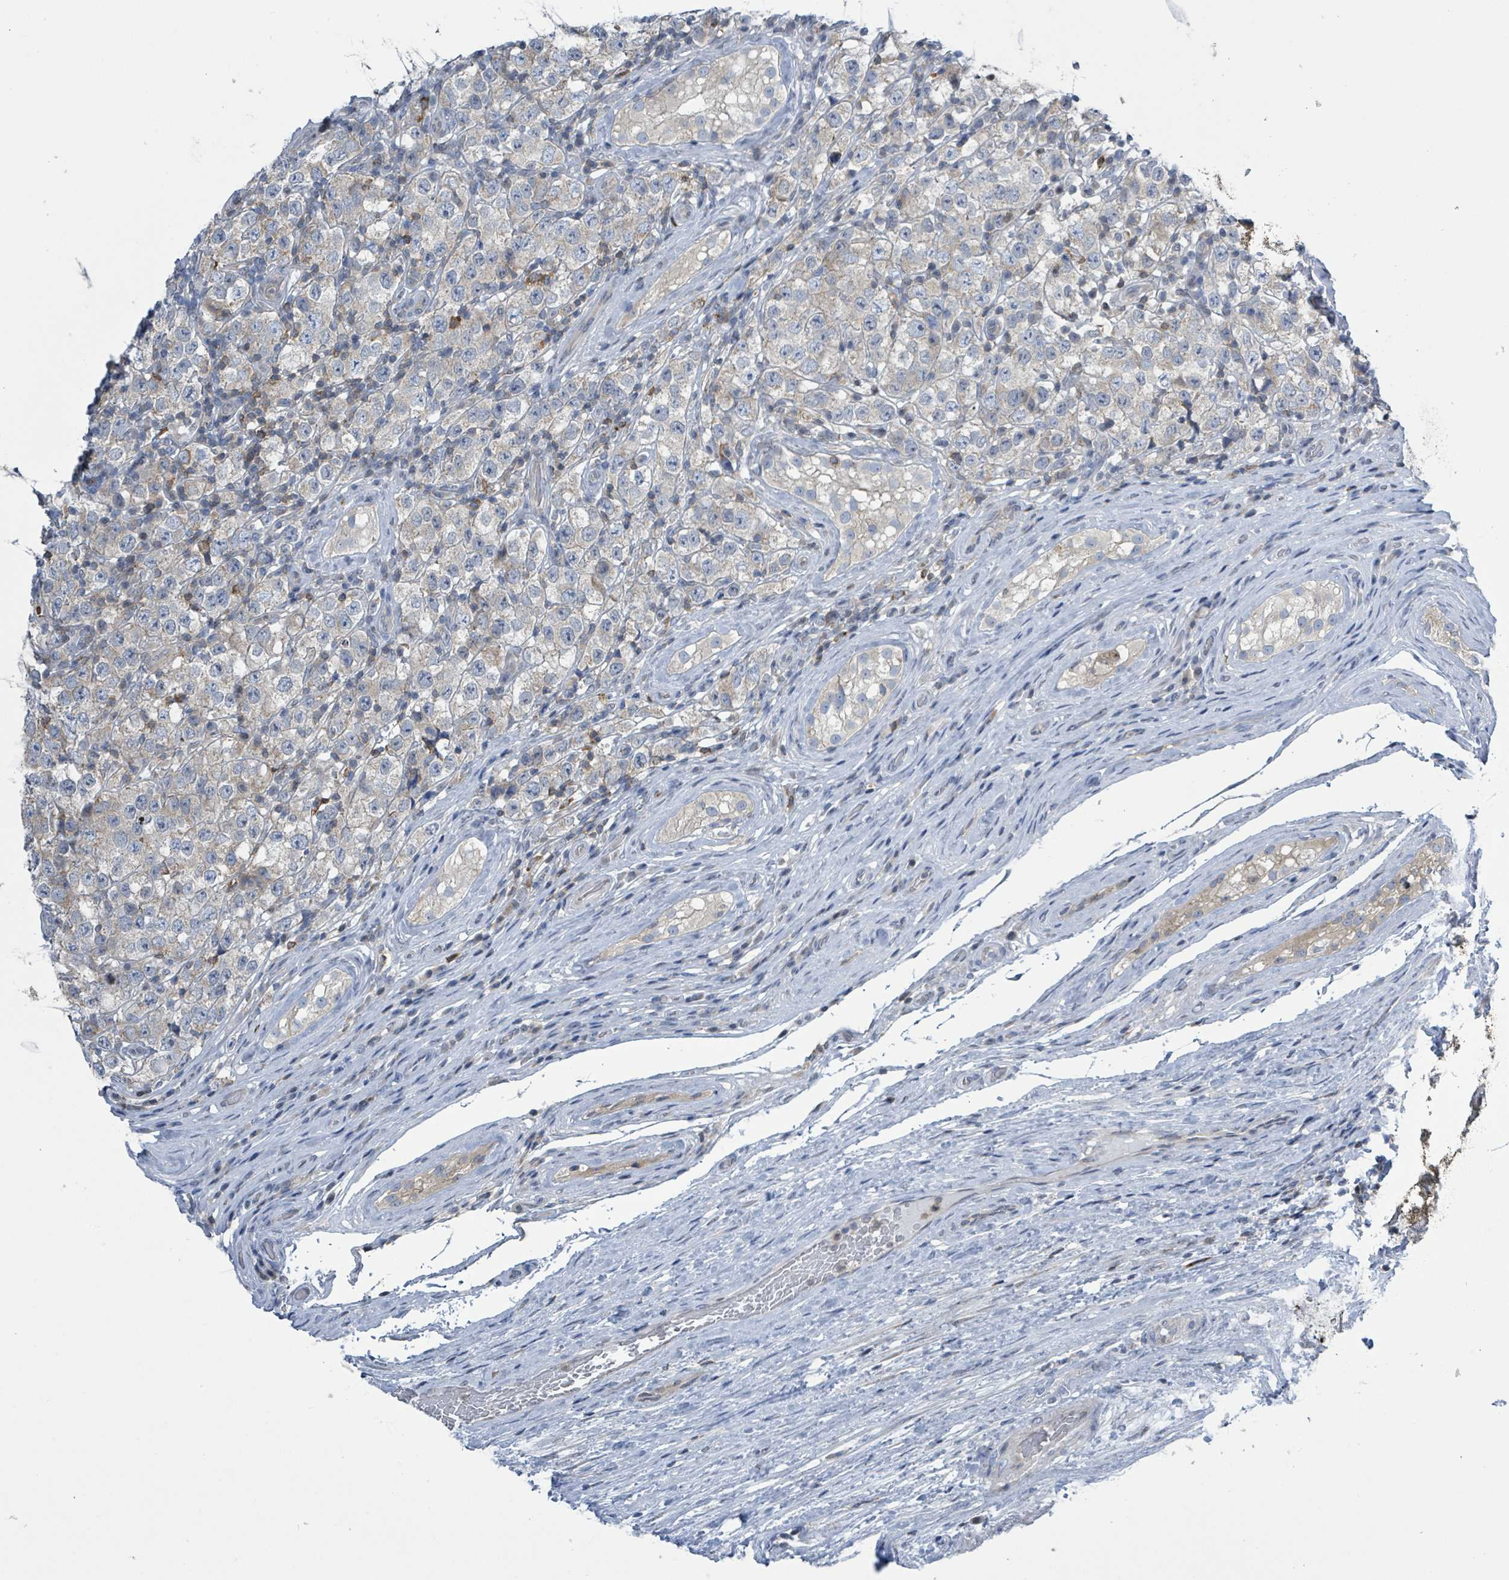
{"staining": {"intensity": "negative", "quantity": "none", "location": "none"}, "tissue": "testis cancer", "cell_type": "Tumor cells", "image_type": "cancer", "snomed": [{"axis": "morphology", "description": "Seminoma, NOS"}, {"axis": "morphology", "description": "Carcinoma, Embryonal, NOS"}, {"axis": "topography", "description": "Testis"}], "caption": "IHC histopathology image of neoplastic tissue: testis cancer stained with DAB (3,3'-diaminobenzidine) shows no significant protein staining in tumor cells.", "gene": "DGKZ", "patient": {"sex": "male", "age": 41}}